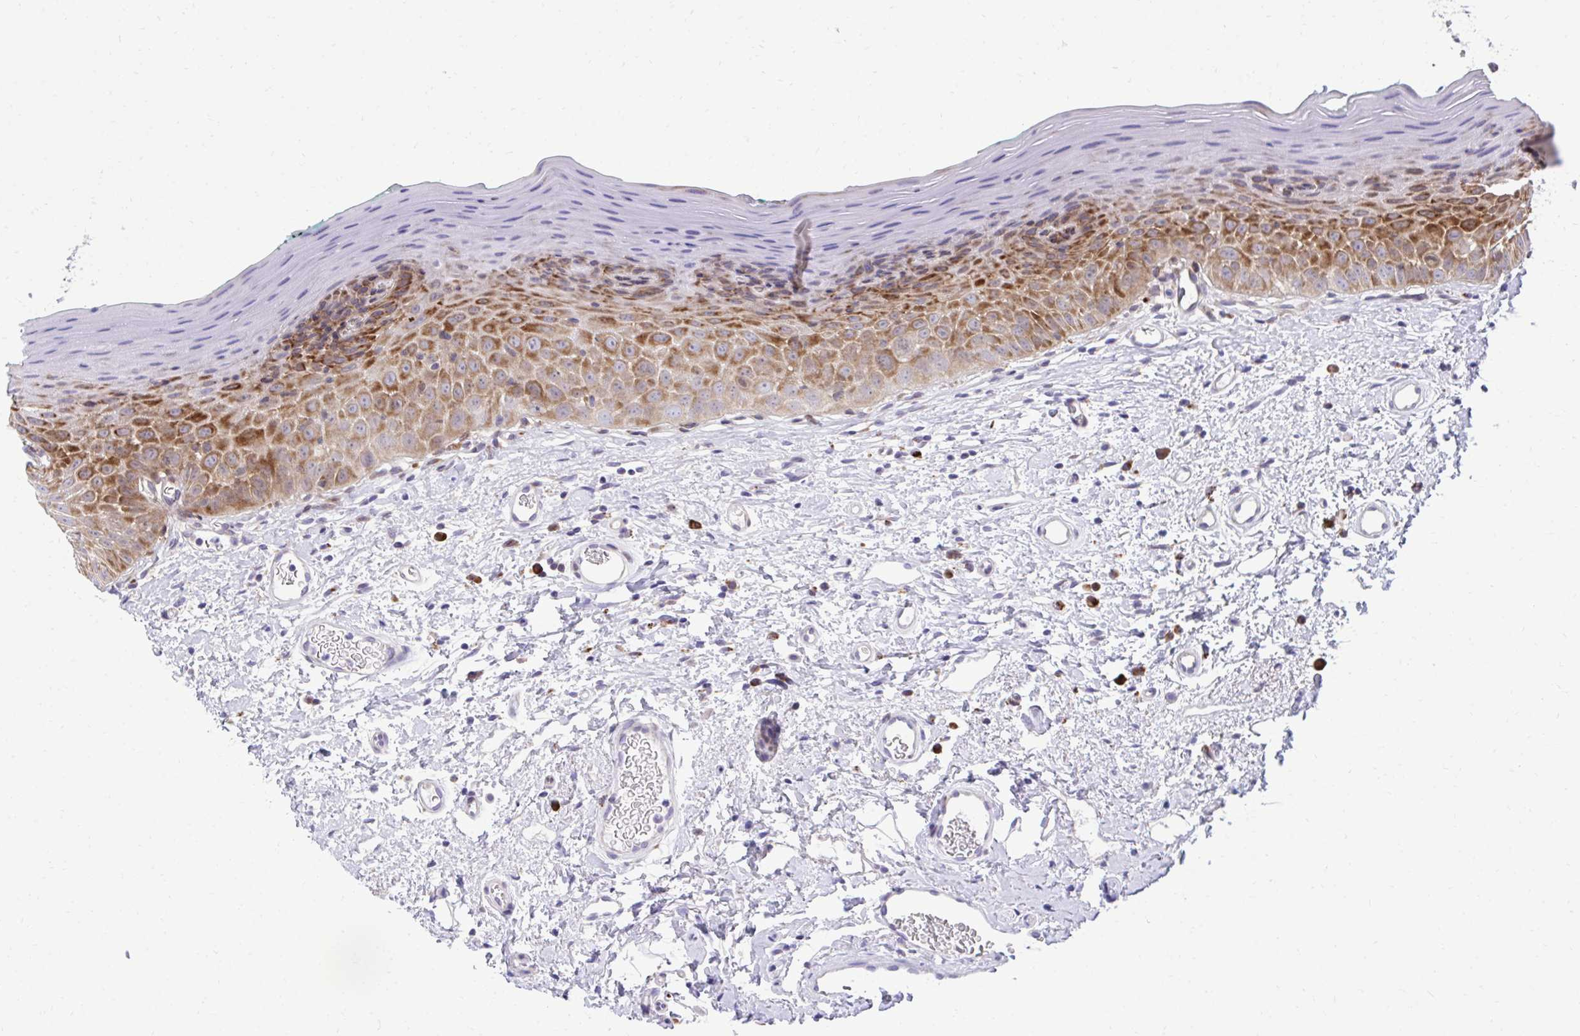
{"staining": {"intensity": "strong", "quantity": ">75%", "location": "cytoplasmic/membranous"}, "tissue": "oral mucosa", "cell_type": "Squamous epithelial cells", "image_type": "normal", "snomed": [{"axis": "morphology", "description": "Normal tissue, NOS"}, {"axis": "topography", "description": "Oral tissue"}, {"axis": "topography", "description": "Tounge, NOS"}], "caption": "Strong cytoplasmic/membranous expression for a protein is seen in approximately >75% of squamous epithelial cells of benign oral mucosa using immunohistochemistry (IHC).", "gene": "RPS15", "patient": {"sex": "male", "age": 83}}